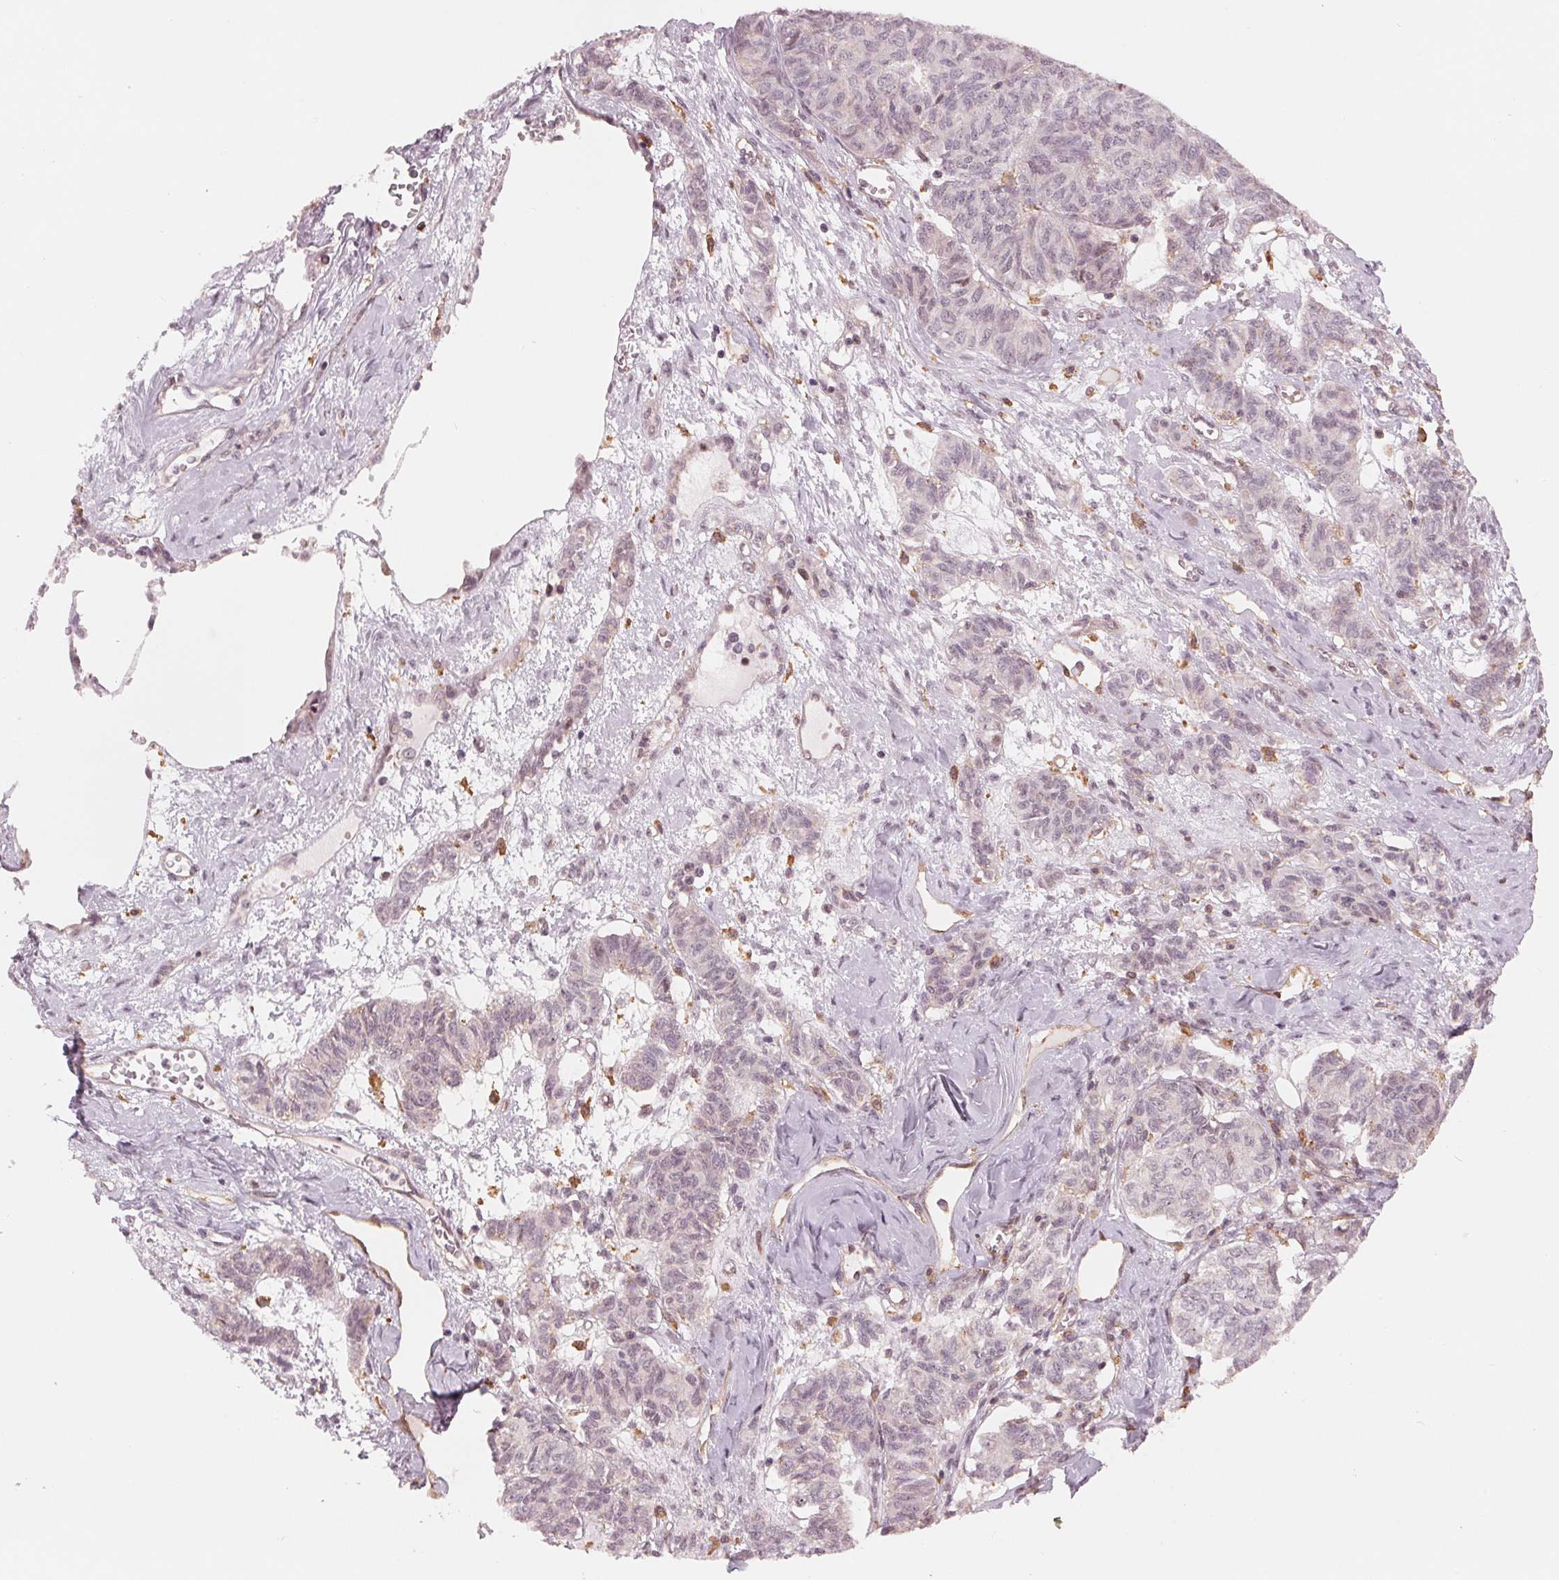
{"staining": {"intensity": "negative", "quantity": "none", "location": "none"}, "tissue": "ovarian cancer", "cell_type": "Tumor cells", "image_type": "cancer", "snomed": [{"axis": "morphology", "description": "Carcinoma, endometroid"}, {"axis": "topography", "description": "Ovary"}], "caption": "Immunohistochemical staining of endometroid carcinoma (ovarian) reveals no significant staining in tumor cells.", "gene": "IL9R", "patient": {"sex": "female", "age": 80}}